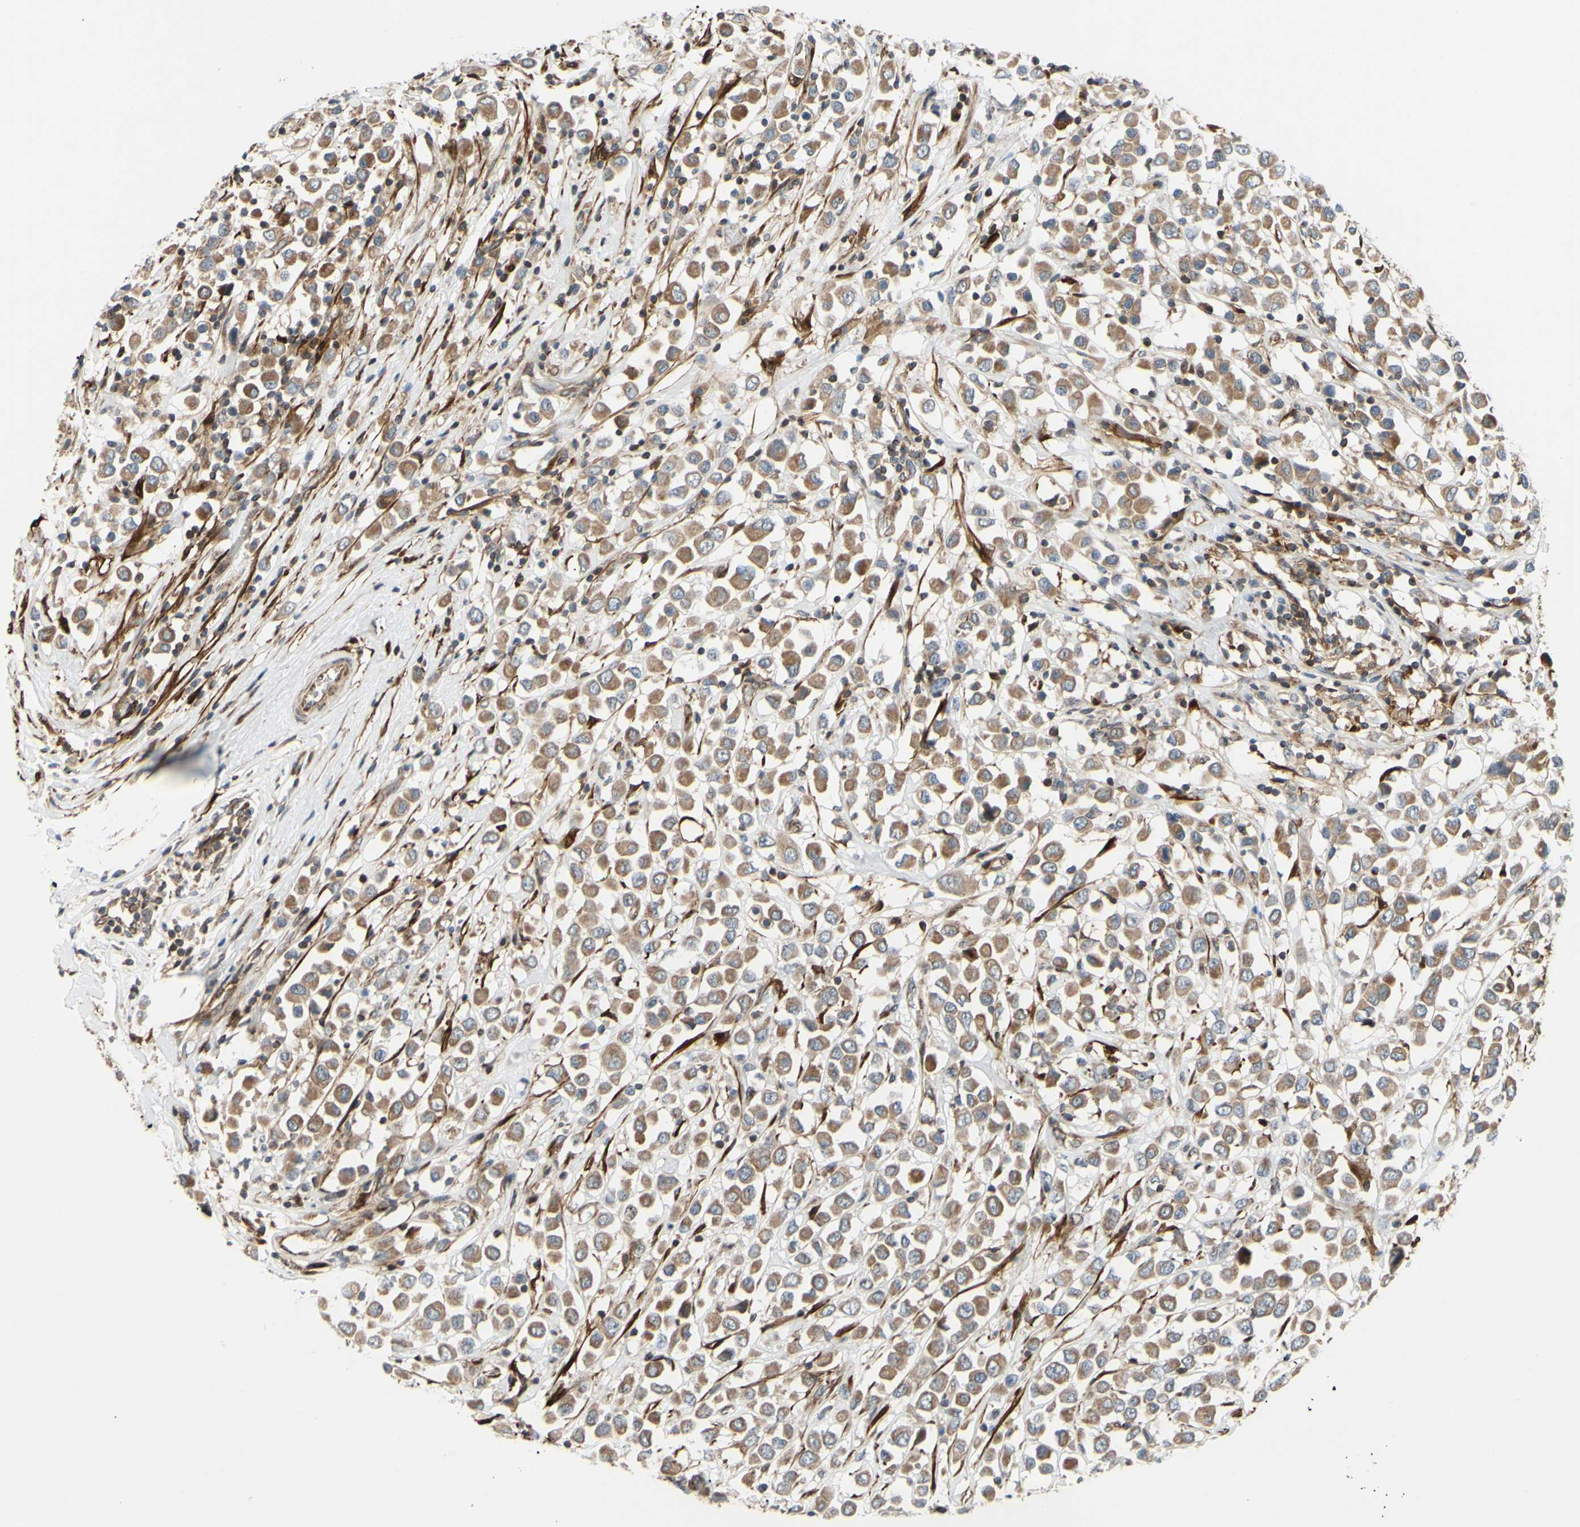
{"staining": {"intensity": "moderate", "quantity": ">75%", "location": "cytoplasmic/membranous"}, "tissue": "breast cancer", "cell_type": "Tumor cells", "image_type": "cancer", "snomed": [{"axis": "morphology", "description": "Duct carcinoma"}, {"axis": "topography", "description": "Breast"}], "caption": "Immunohistochemistry image of human breast cancer stained for a protein (brown), which shows medium levels of moderate cytoplasmic/membranous positivity in approximately >75% of tumor cells.", "gene": "PRAF2", "patient": {"sex": "female", "age": 61}}